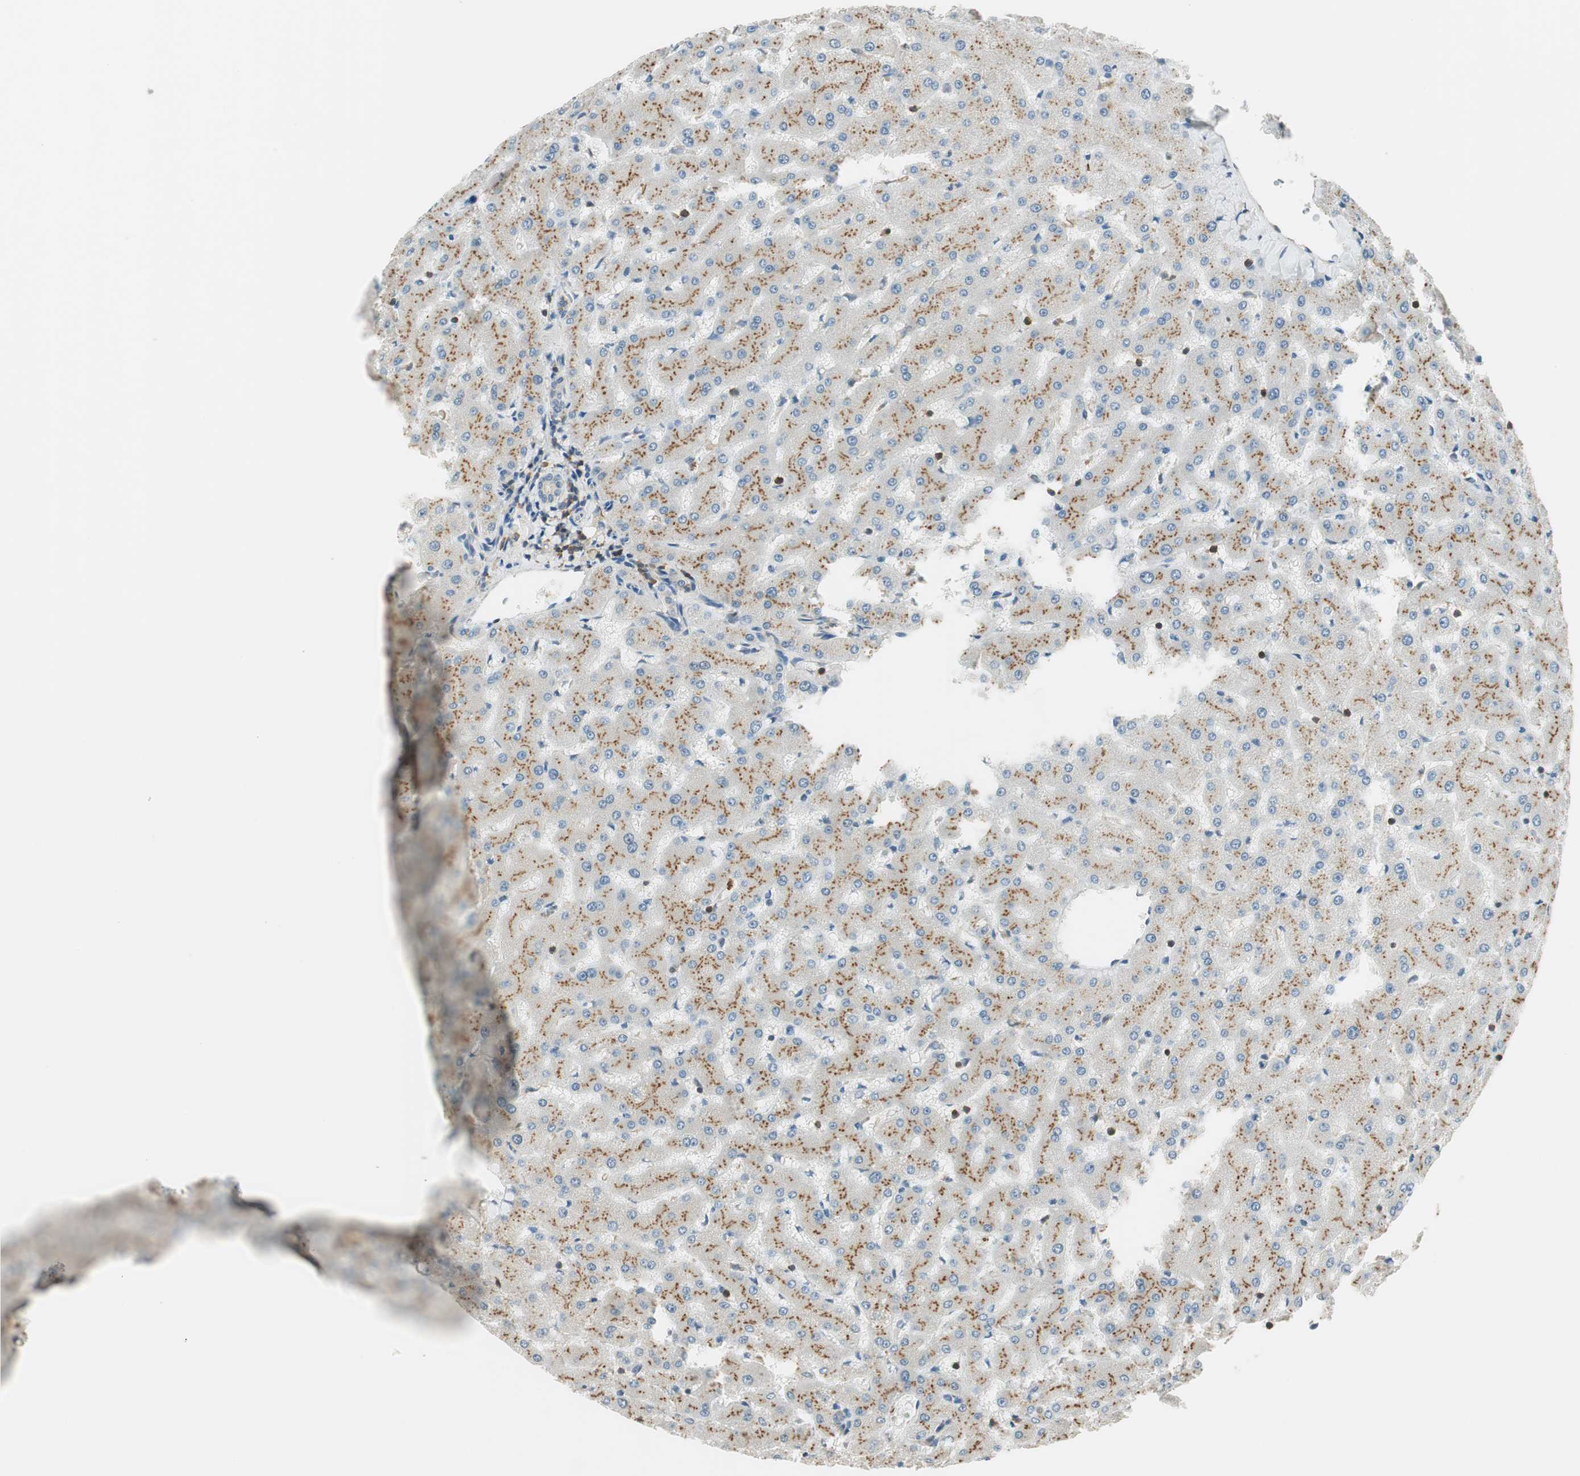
{"staining": {"intensity": "negative", "quantity": "none", "location": "none"}, "tissue": "liver", "cell_type": "Cholangiocytes", "image_type": "normal", "snomed": [{"axis": "morphology", "description": "Normal tissue, NOS"}, {"axis": "topography", "description": "Liver"}], "caption": "Immunohistochemical staining of unremarkable liver demonstrates no significant expression in cholangiocytes.", "gene": "PI4K2B", "patient": {"sex": "female", "age": 63}}